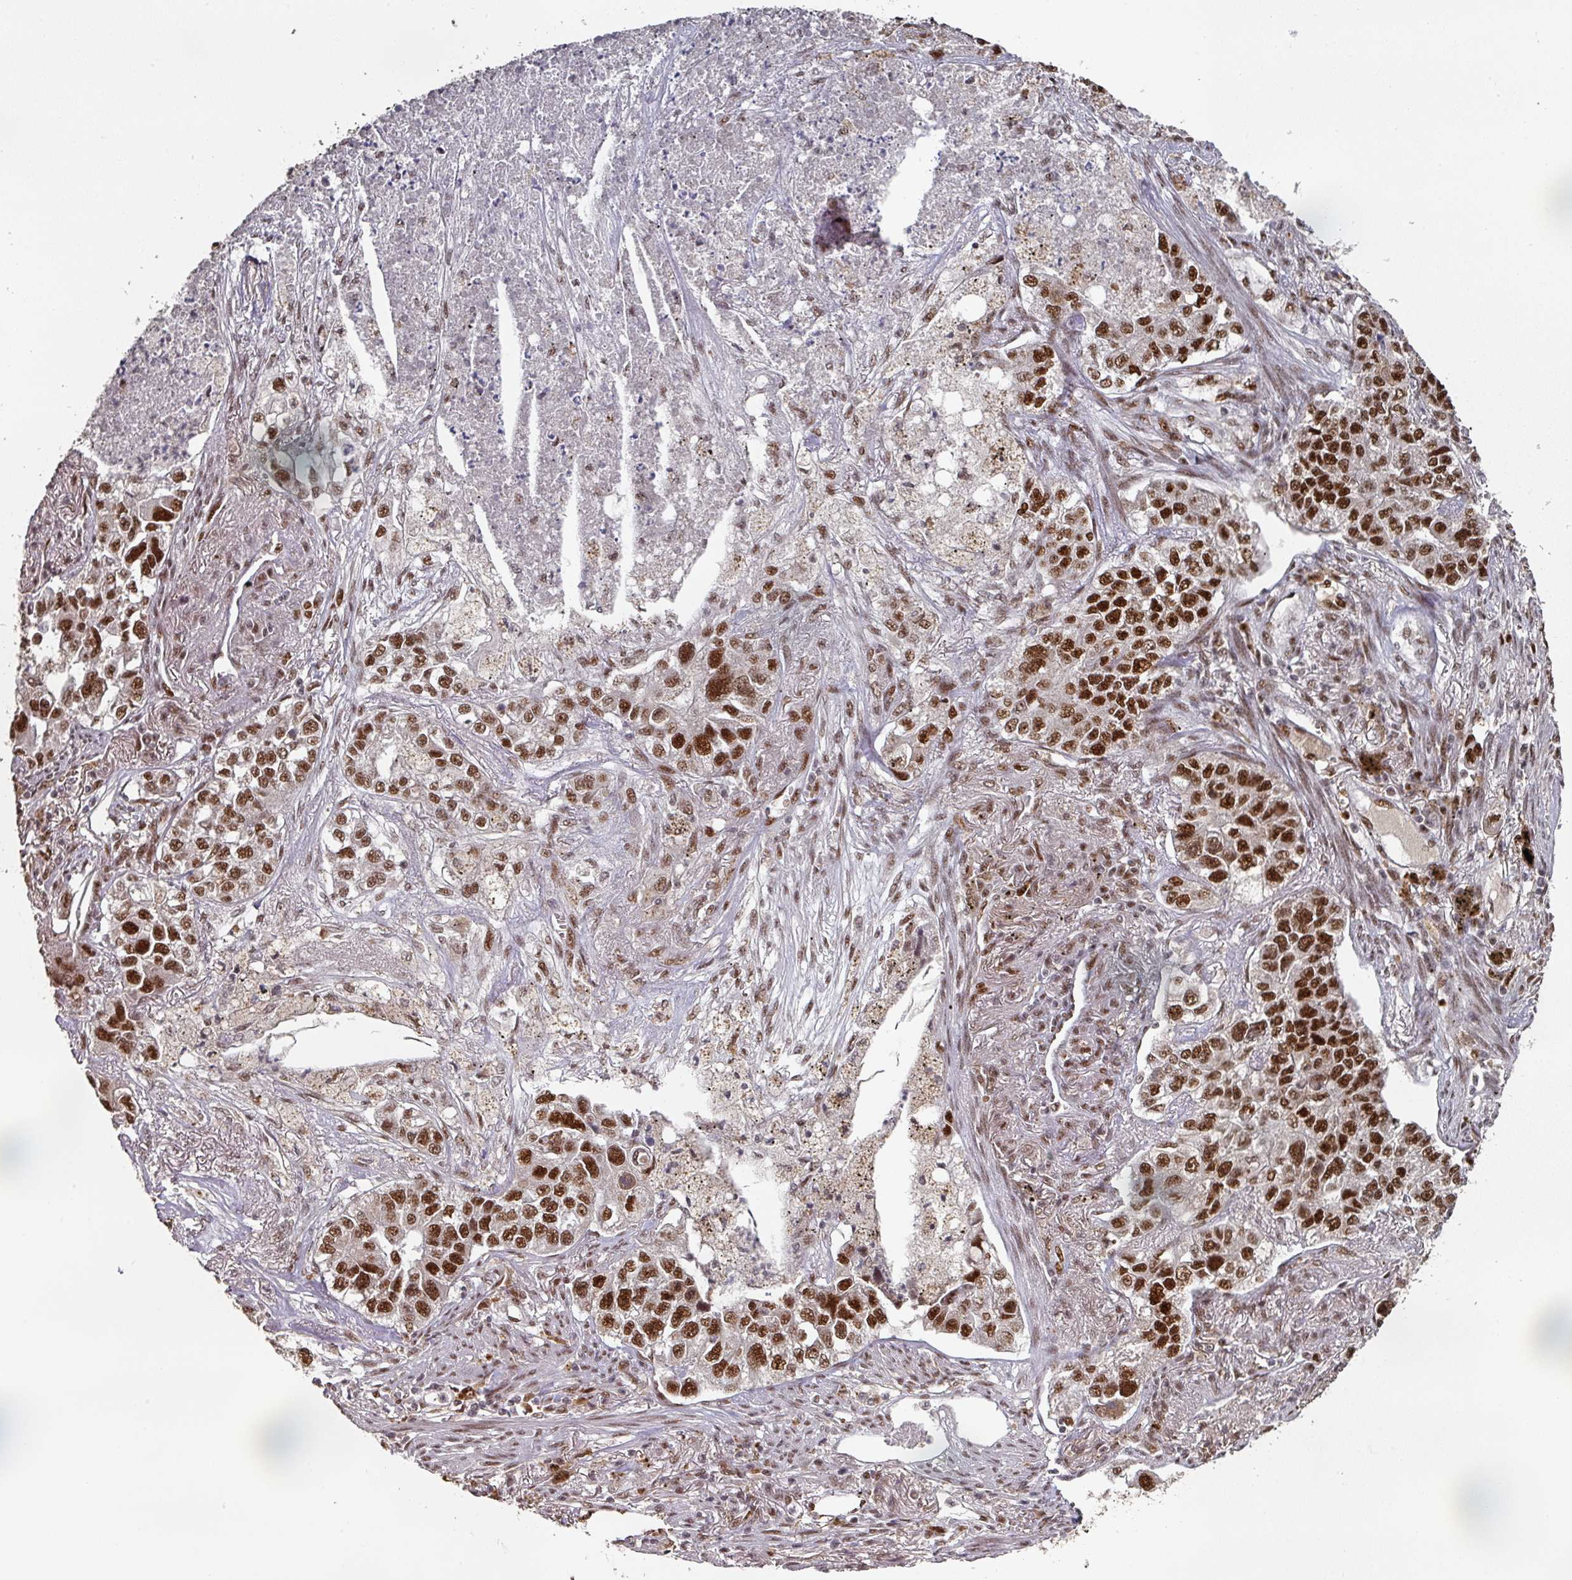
{"staining": {"intensity": "strong", "quantity": ">75%", "location": "nuclear"}, "tissue": "lung cancer", "cell_type": "Tumor cells", "image_type": "cancer", "snomed": [{"axis": "morphology", "description": "Adenocarcinoma, NOS"}, {"axis": "topography", "description": "Lung"}], "caption": "There is high levels of strong nuclear staining in tumor cells of adenocarcinoma (lung), as demonstrated by immunohistochemical staining (brown color).", "gene": "MEPCE", "patient": {"sex": "male", "age": 49}}